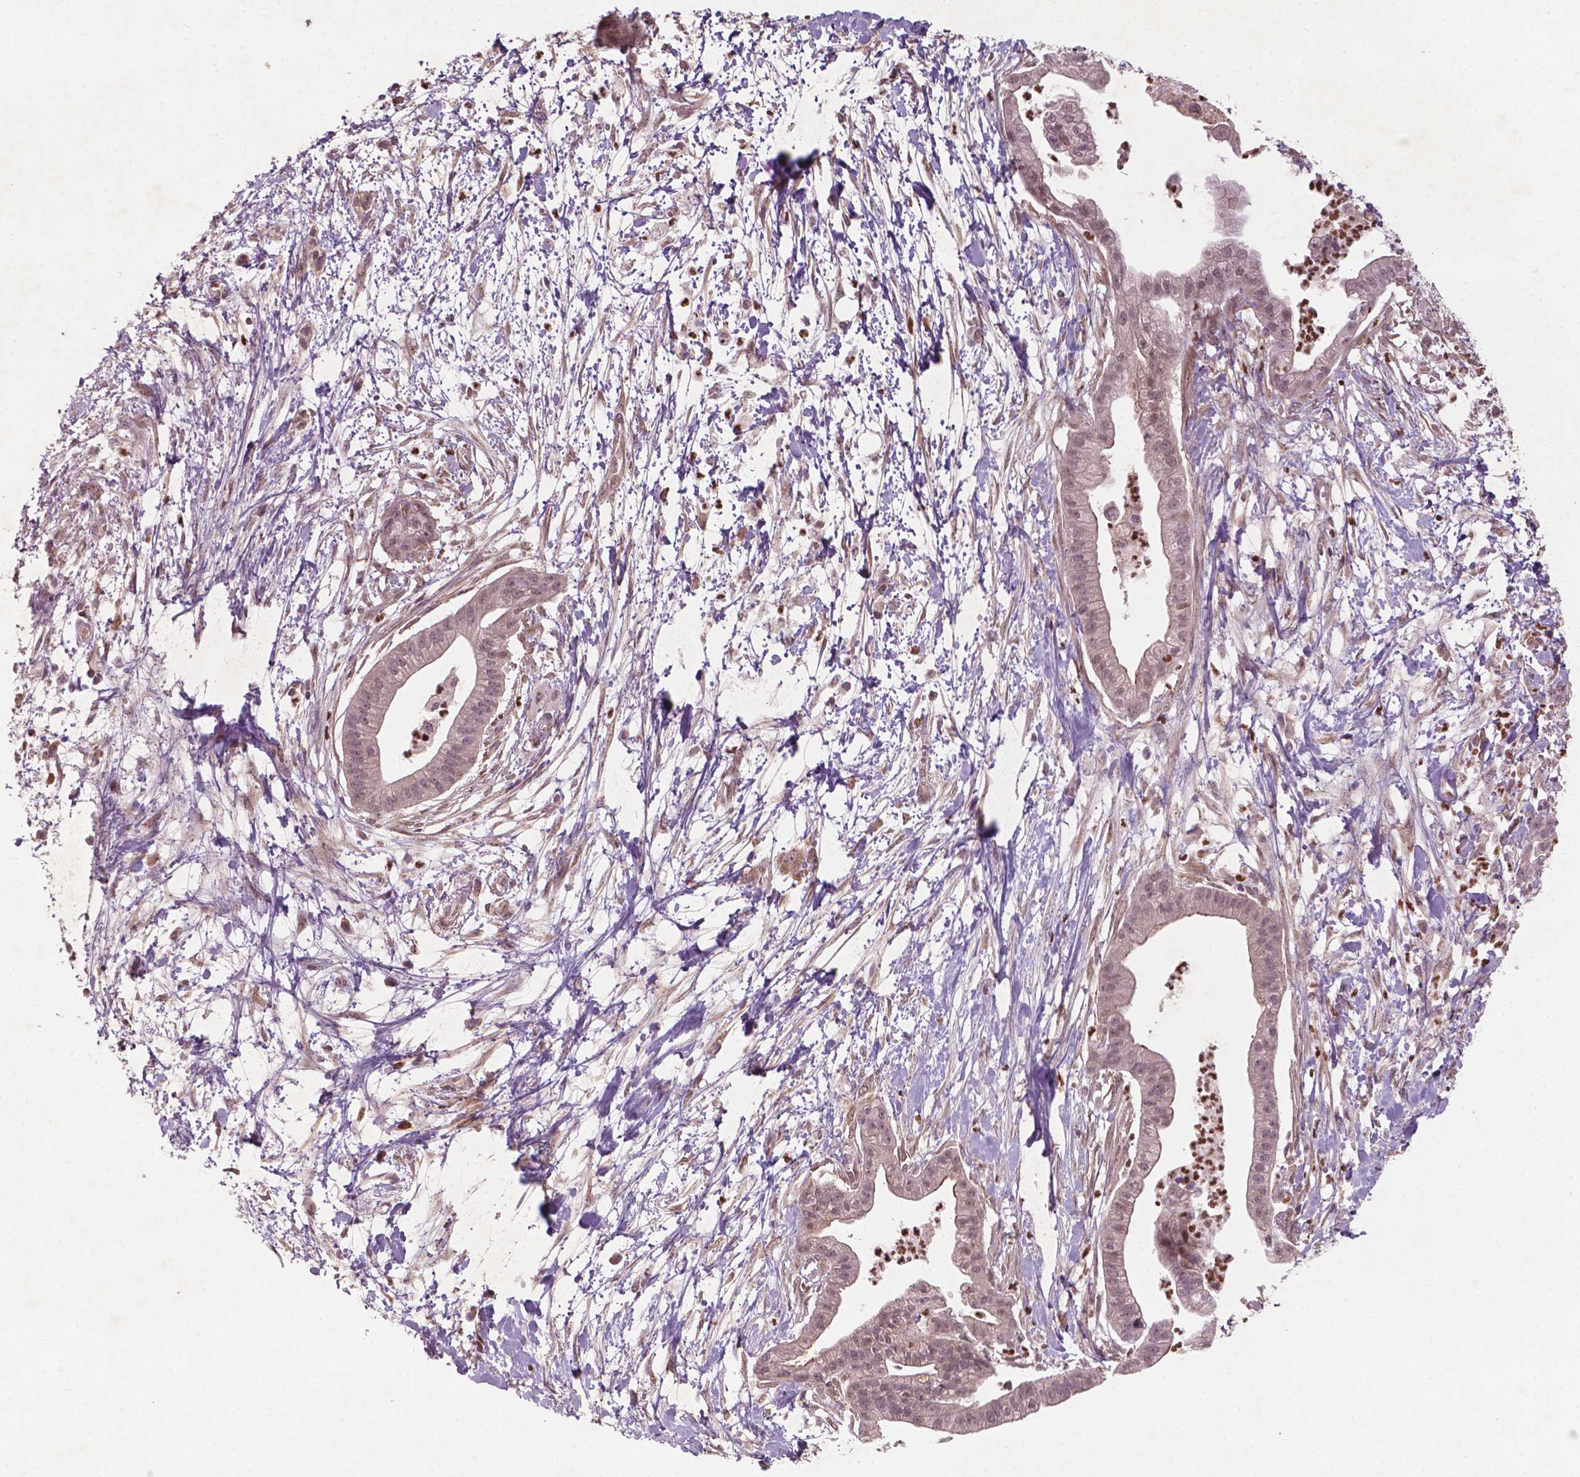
{"staining": {"intensity": "negative", "quantity": "none", "location": "none"}, "tissue": "pancreatic cancer", "cell_type": "Tumor cells", "image_type": "cancer", "snomed": [{"axis": "morphology", "description": "Normal tissue, NOS"}, {"axis": "morphology", "description": "Adenocarcinoma, NOS"}, {"axis": "topography", "description": "Lymph node"}, {"axis": "topography", "description": "Pancreas"}], "caption": "Immunohistochemistry image of neoplastic tissue: pancreatic cancer (adenocarcinoma) stained with DAB (3,3'-diaminobenzidine) demonstrates no significant protein positivity in tumor cells.", "gene": "NFAT5", "patient": {"sex": "female", "age": 58}}